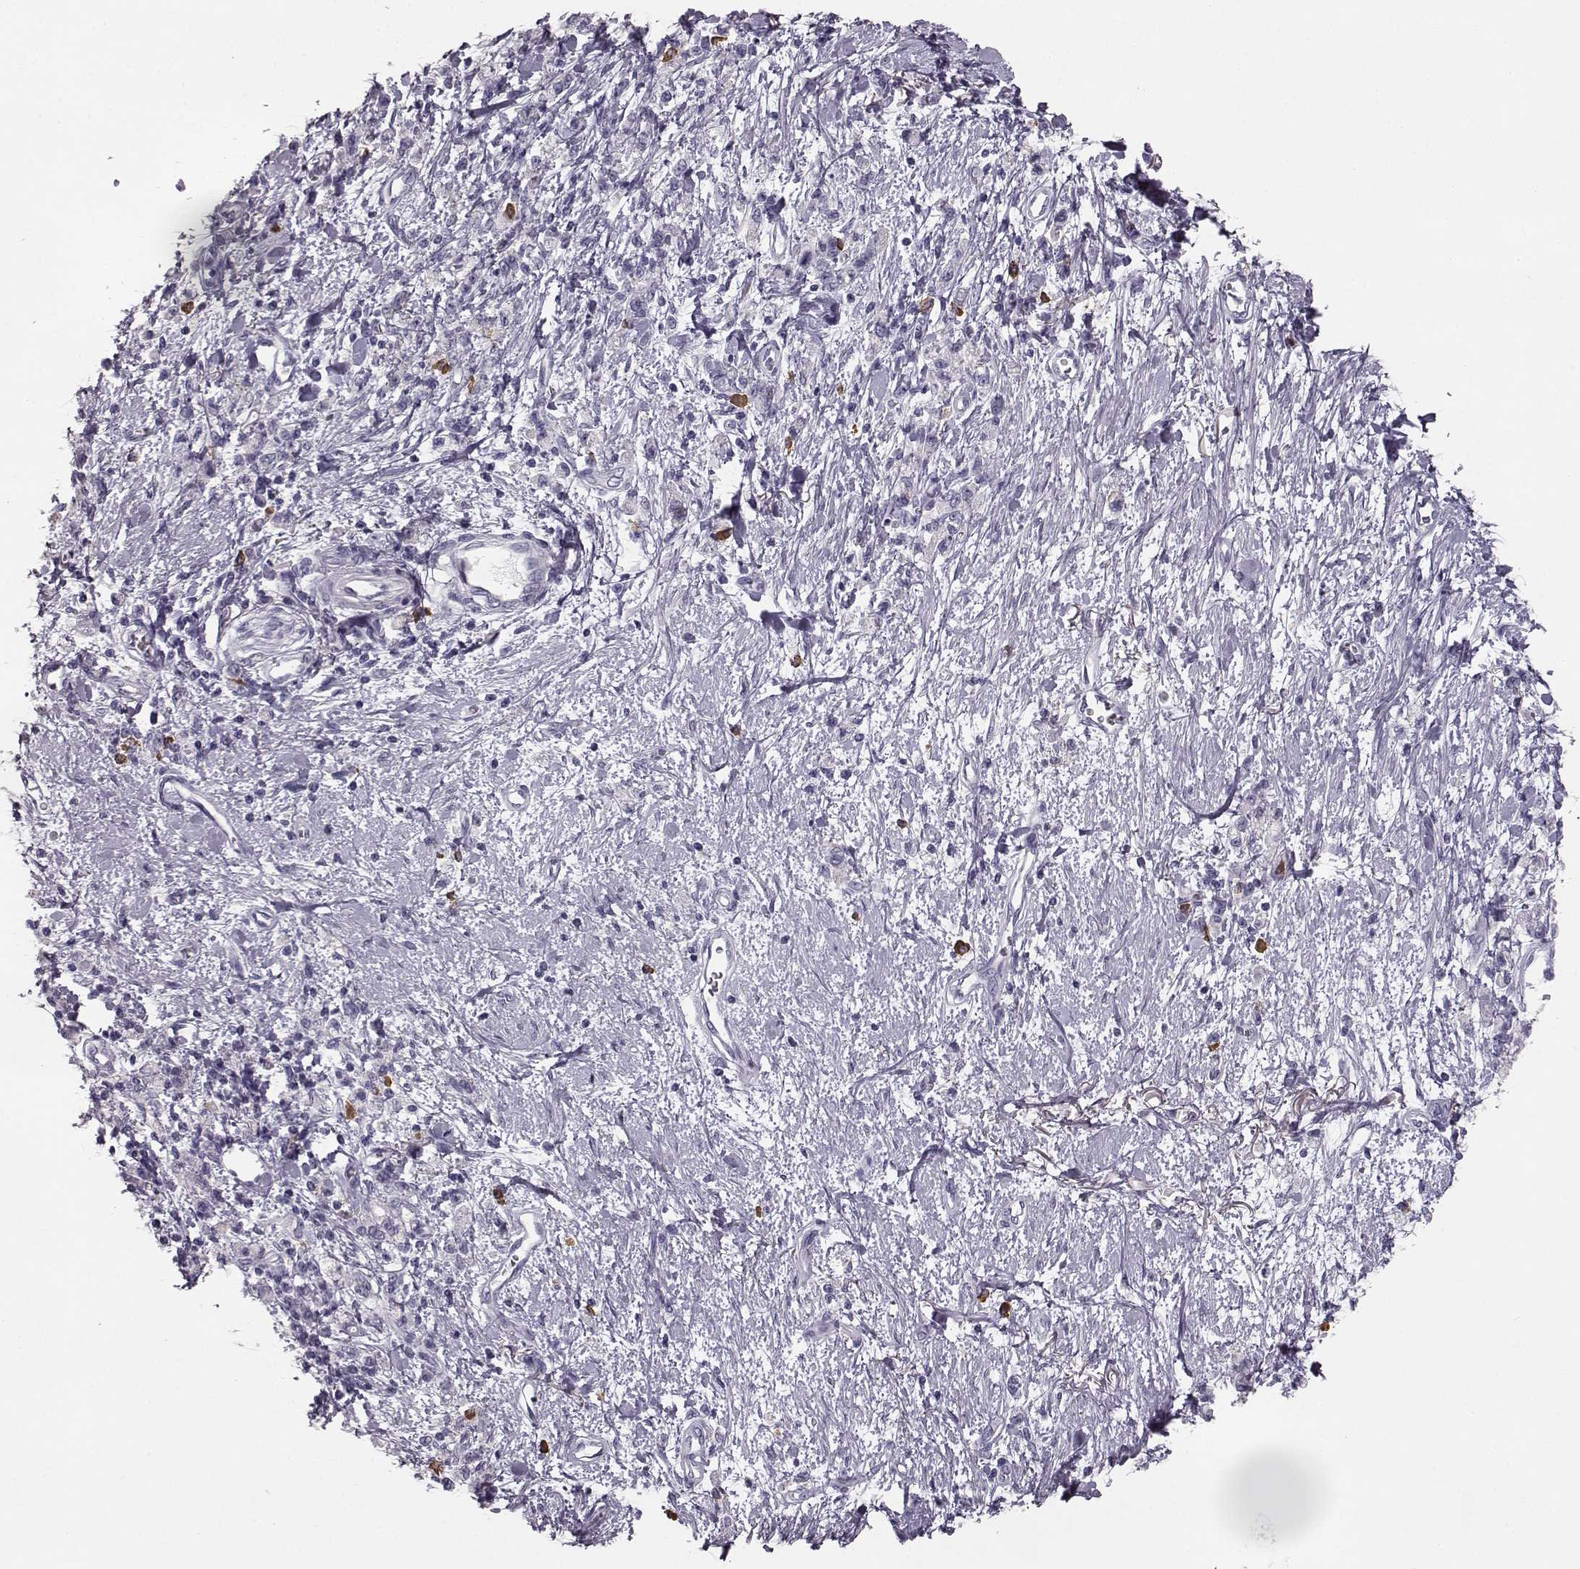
{"staining": {"intensity": "negative", "quantity": "none", "location": "none"}, "tissue": "stomach cancer", "cell_type": "Tumor cells", "image_type": "cancer", "snomed": [{"axis": "morphology", "description": "Adenocarcinoma, NOS"}, {"axis": "topography", "description": "Stomach"}], "caption": "Tumor cells are negative for brown protein staining in stomach adenocarcinoma.", "gene": "NPTXR", "patient": {"sex": "male", "age": 77}}